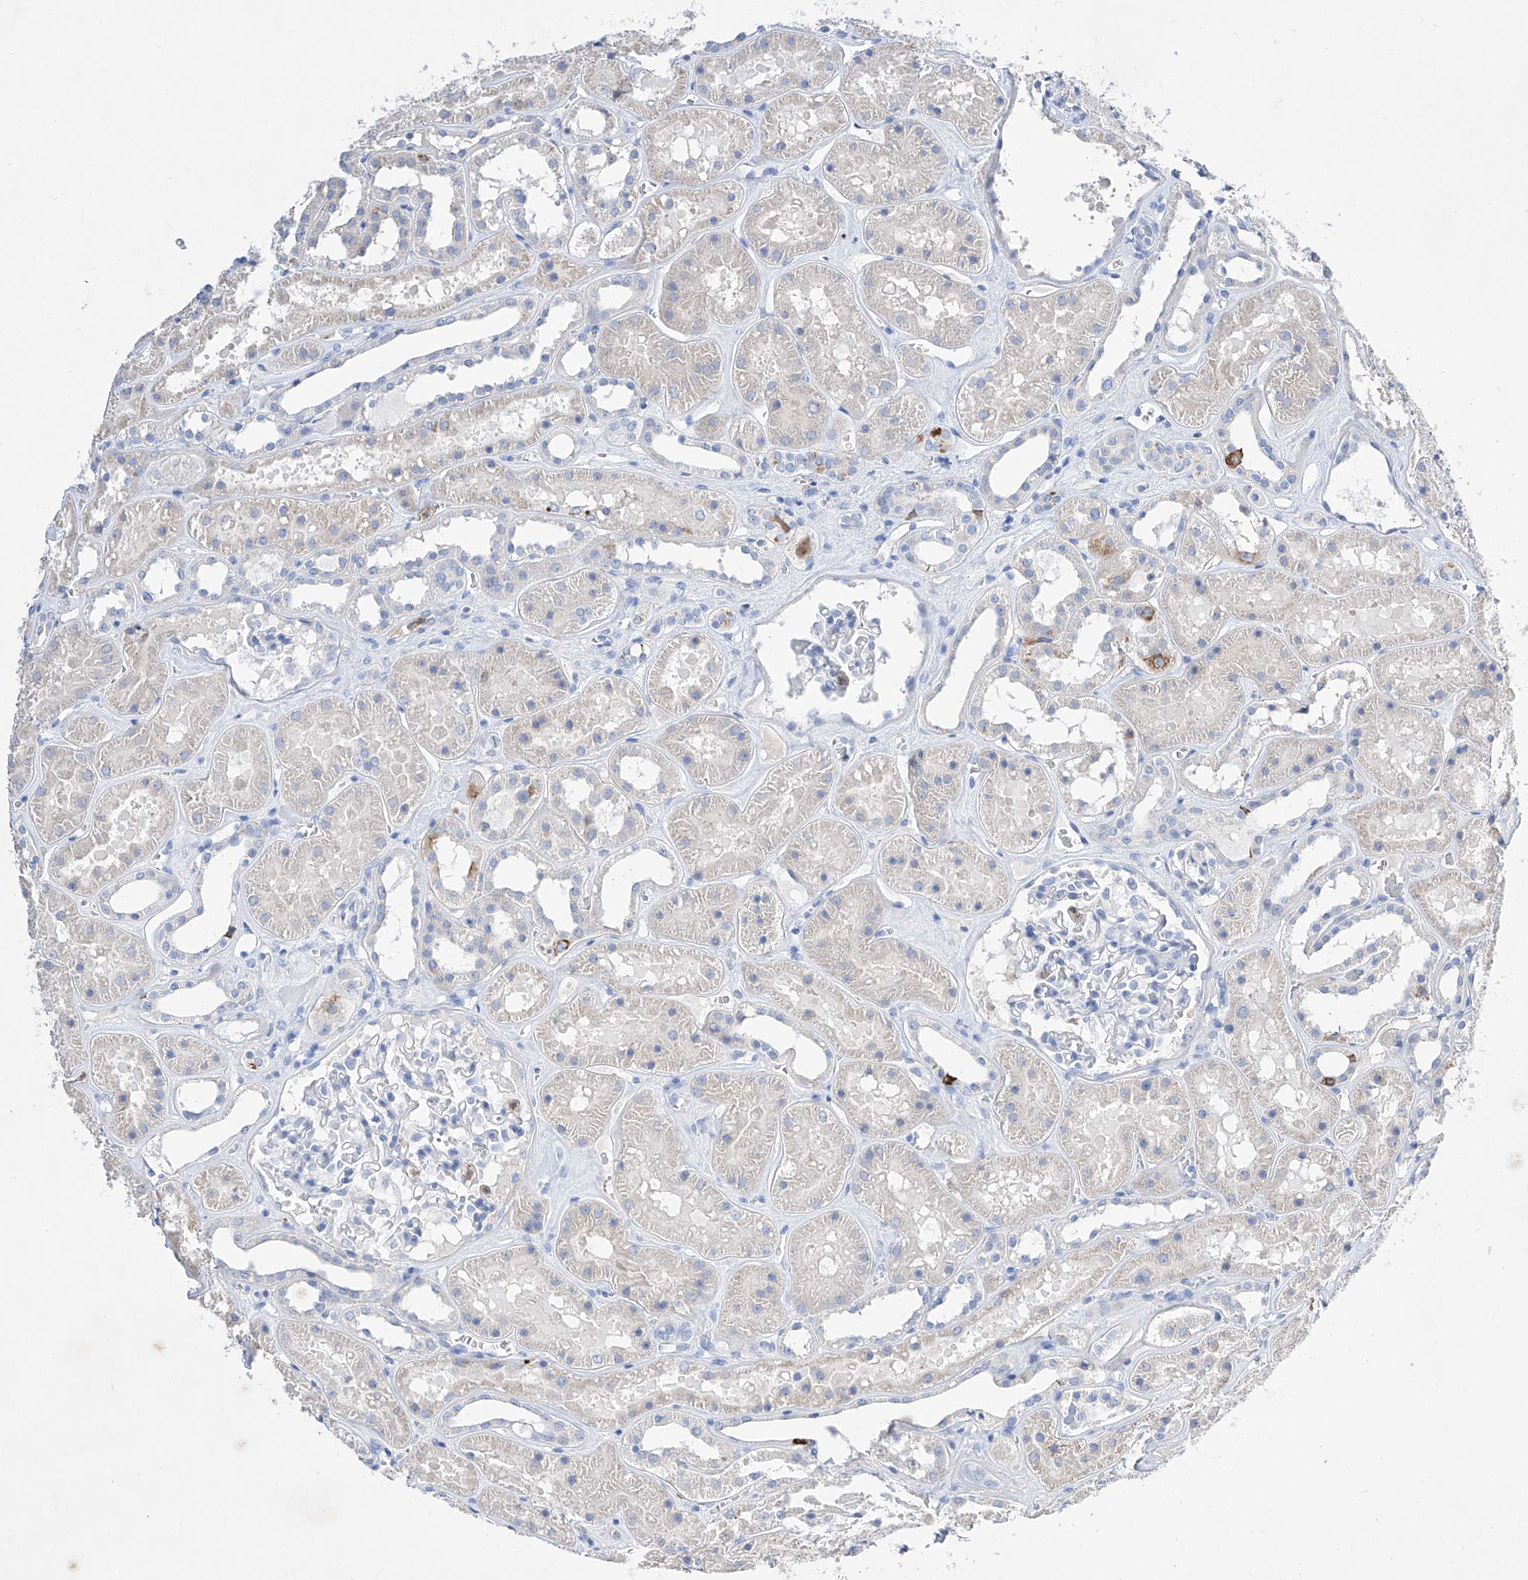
{"staining": {"intensity": "negative", "quantity": "none", "location": "none"}, "tissue": "kidney", "cell_type": "Cells in glomeruli", "image_type": "normal", "snomed": [{"axis": "morphology", "description": "Normal tissue, NOS"}, {"axis": "topography", "description": "Kidney"}], "caption": "A high-resolution histopathology image shows immunohistochemistry (IHC) staining of normal kidney, which shows no significant expression in cells in glomeruli. (DAB immunohistochemistry (IHC), high magnification).", "gene": "TM7SF2", "patient": {"sex": "female", "age": 41}}